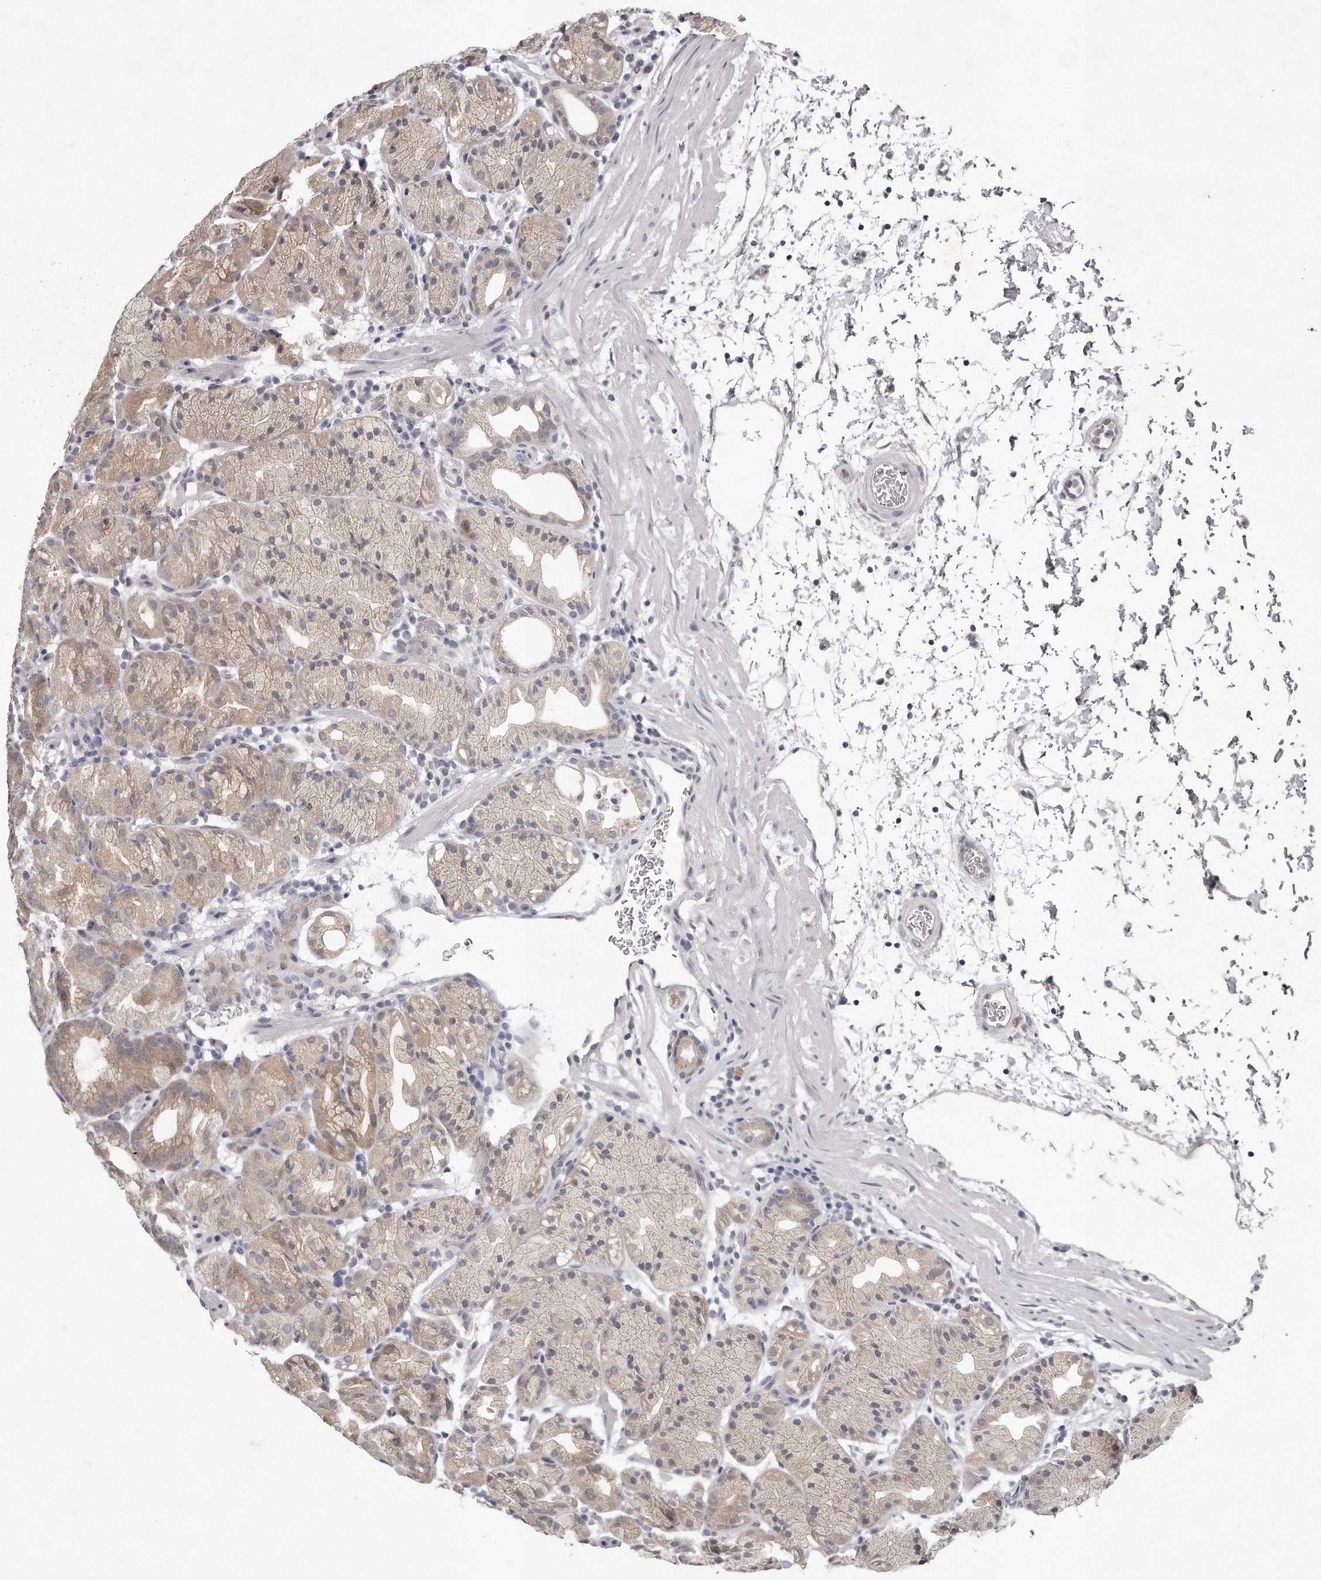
{"staining": {"intensity": "moderate", "quantity": "25%-75%", "location": "cytoplasmic/membranous"}, "tissue": "stomach", "cell_type": "Glandular cells", "image_type": "normal", "snomed": [{"axis": "morphology", "description": "Normal tissue, NOS"}, {"axis": "topography", "description": "Stomach, upper"}], "caption": "IHC (DAB) staining of benign stomach demonstrates moderate cytoplasmic/membranous protein expression in approximately 25%-75% of glandular cells. The protein of interest is stained brown, and the nuclei are stained in blue (DAB IHC with brightfield microscopy, high magnification).", "gene": "GGCT", "patient": {"sex": "male", "age": 48}}